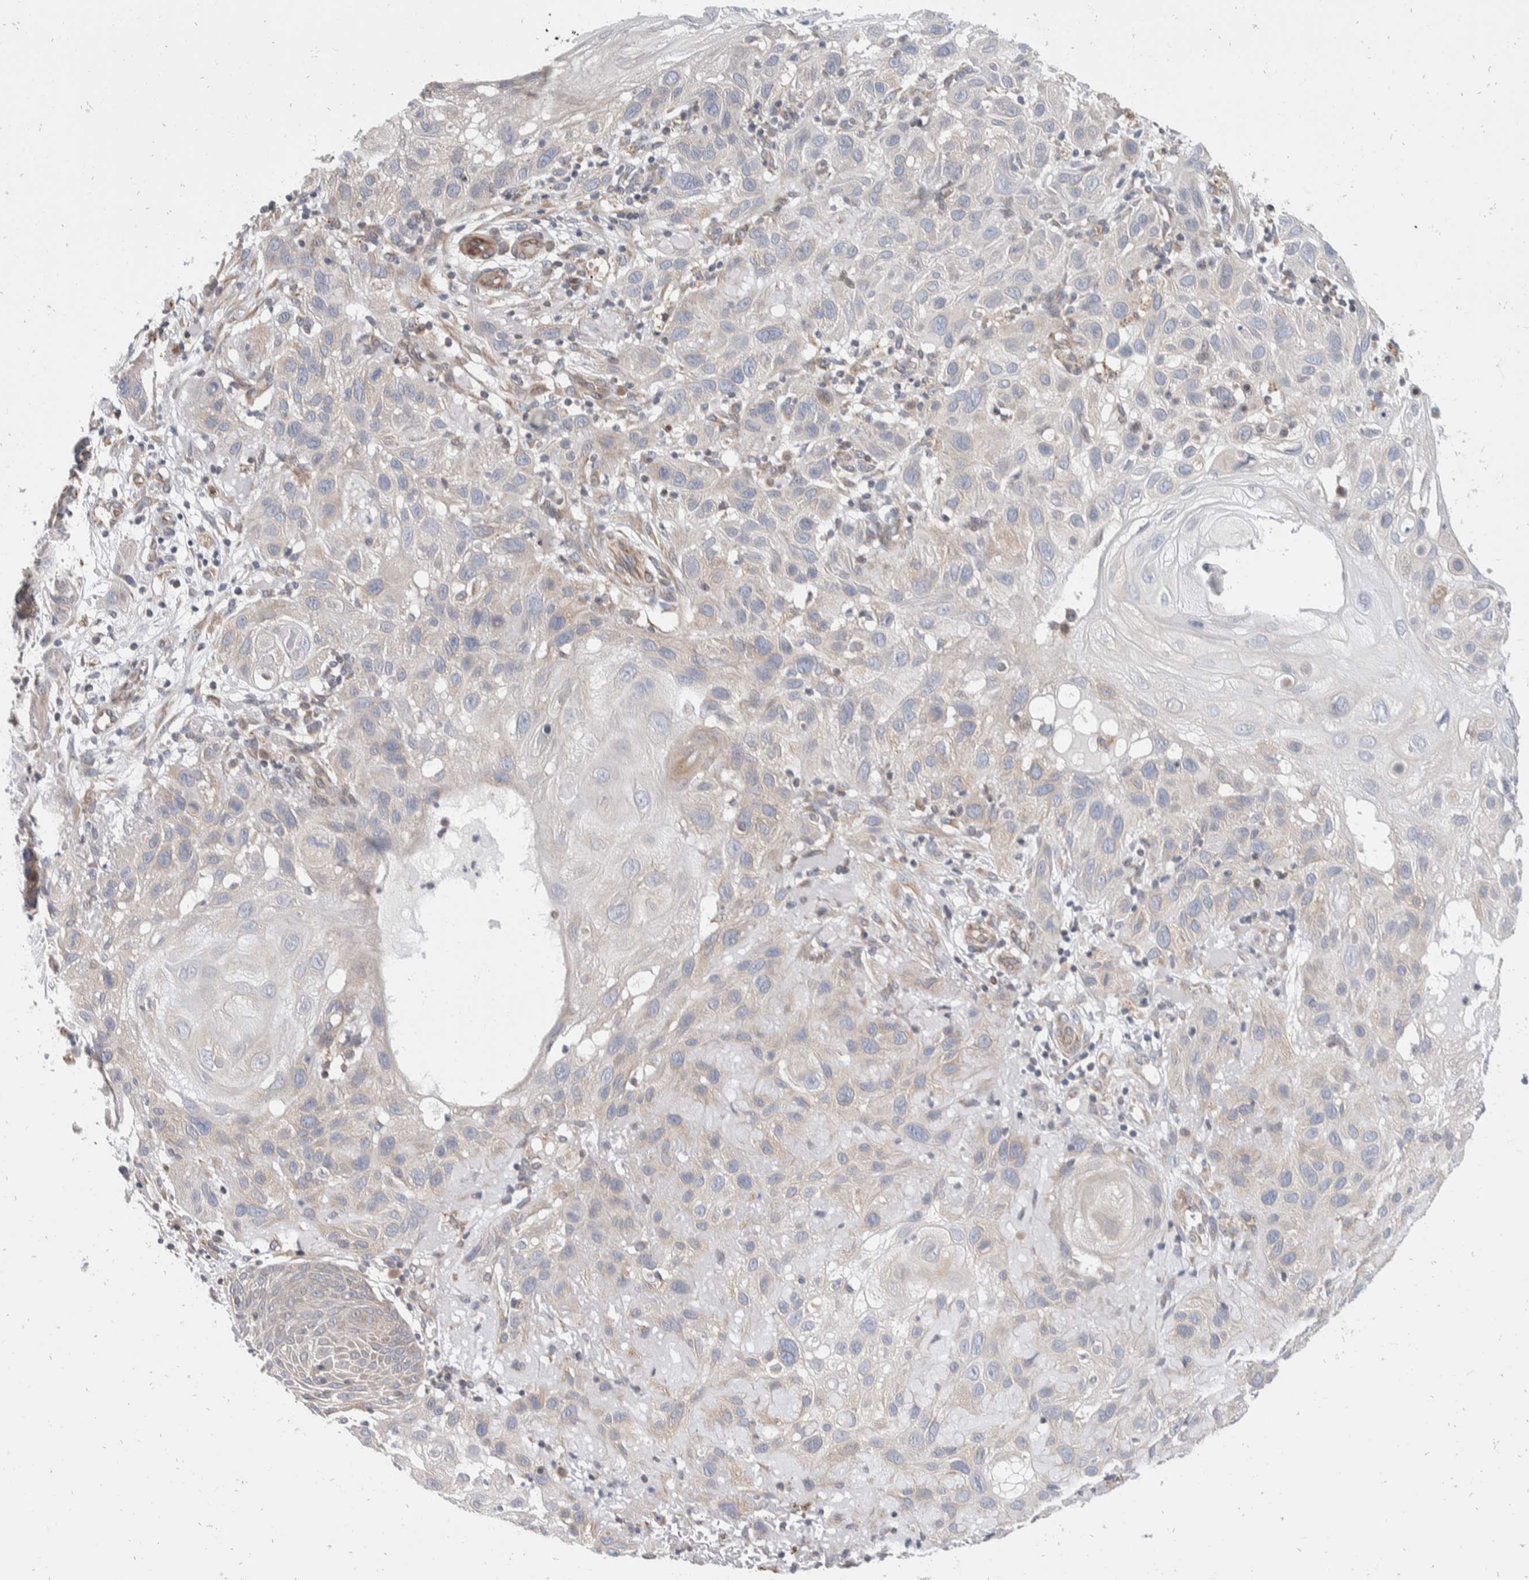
{"staining": {"intensity": "weak", "quantity": "<25%", "location": "cytoplasmic/membranous"}, "tissue": "skin cancer", "cell_type": "Tumor cells", "image_type": "cancer", "snomed": [{"axis": "morphology", "description": "Squamous cell carcinoma, NOS"}, {"axis": "topography", "description": "Skin"}], "caption": "Immunohistochemical staining of squamous cell carcinoma (skin) demonstrates no significant positivity in tumor cells.", "gene": "TMEM245", "patient": {"sex": "female", "age": 96}}